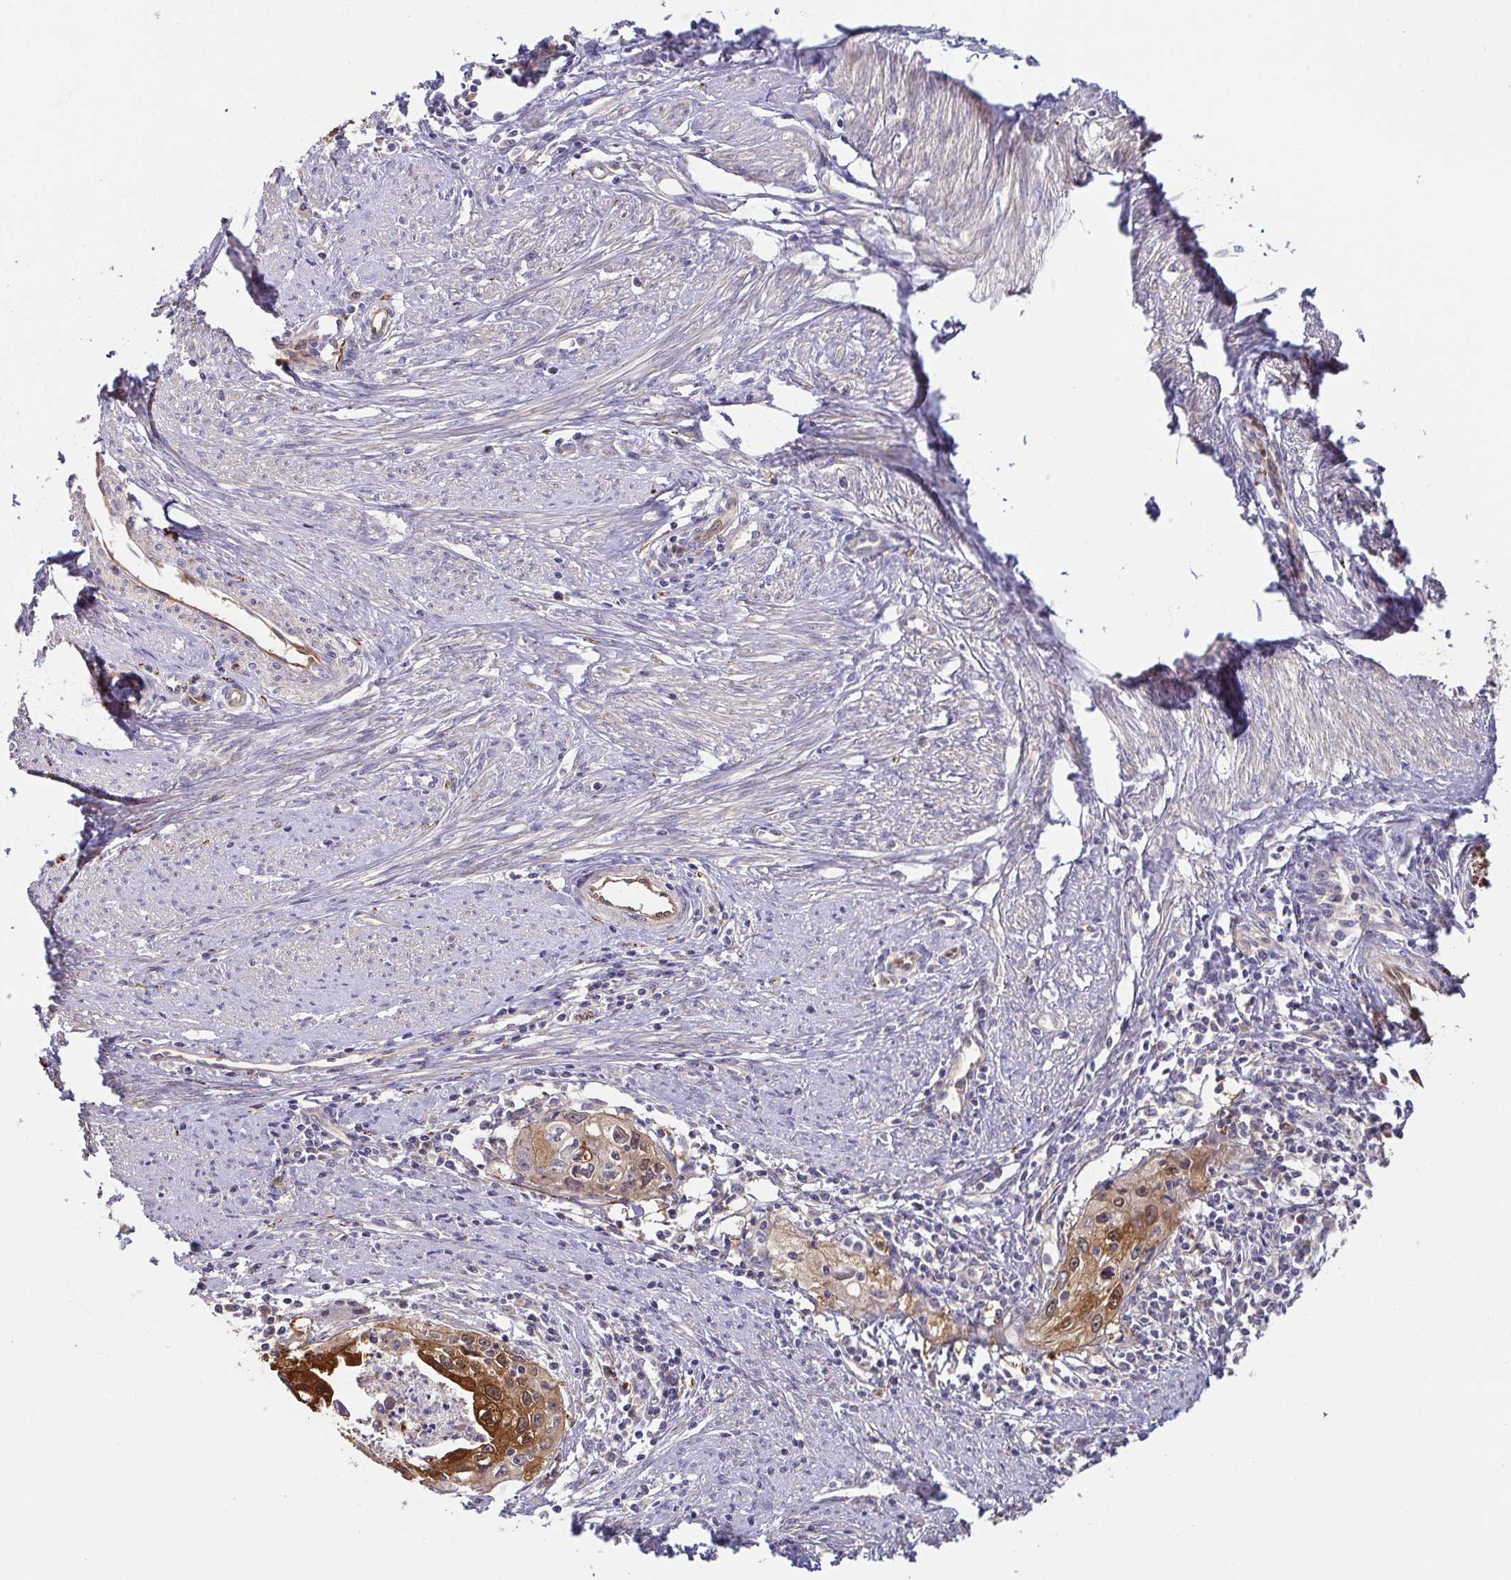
{"staining": {"intensity": "moderate", "quantity": ">75%", "location": "cytoplasmic/membranous,nuclear"}, "tissue": "cervical cancer", "cell_type": "Tumor cells", "image_type": "cancer", "snomed": [{"axis": "morphology", "description": "Squamous cell carcinoma, NOS"}, {"axis": "topography", "description": "Cervix"}], "caption": "Cervical cancer stained for a protein (brown) displays moderate cytoplasmic/membranous and nuclear positive positivity in approximately >75% of tumor cells.", "gene": "EIF3D", "patient": {"sex": "female", "age": 40}}